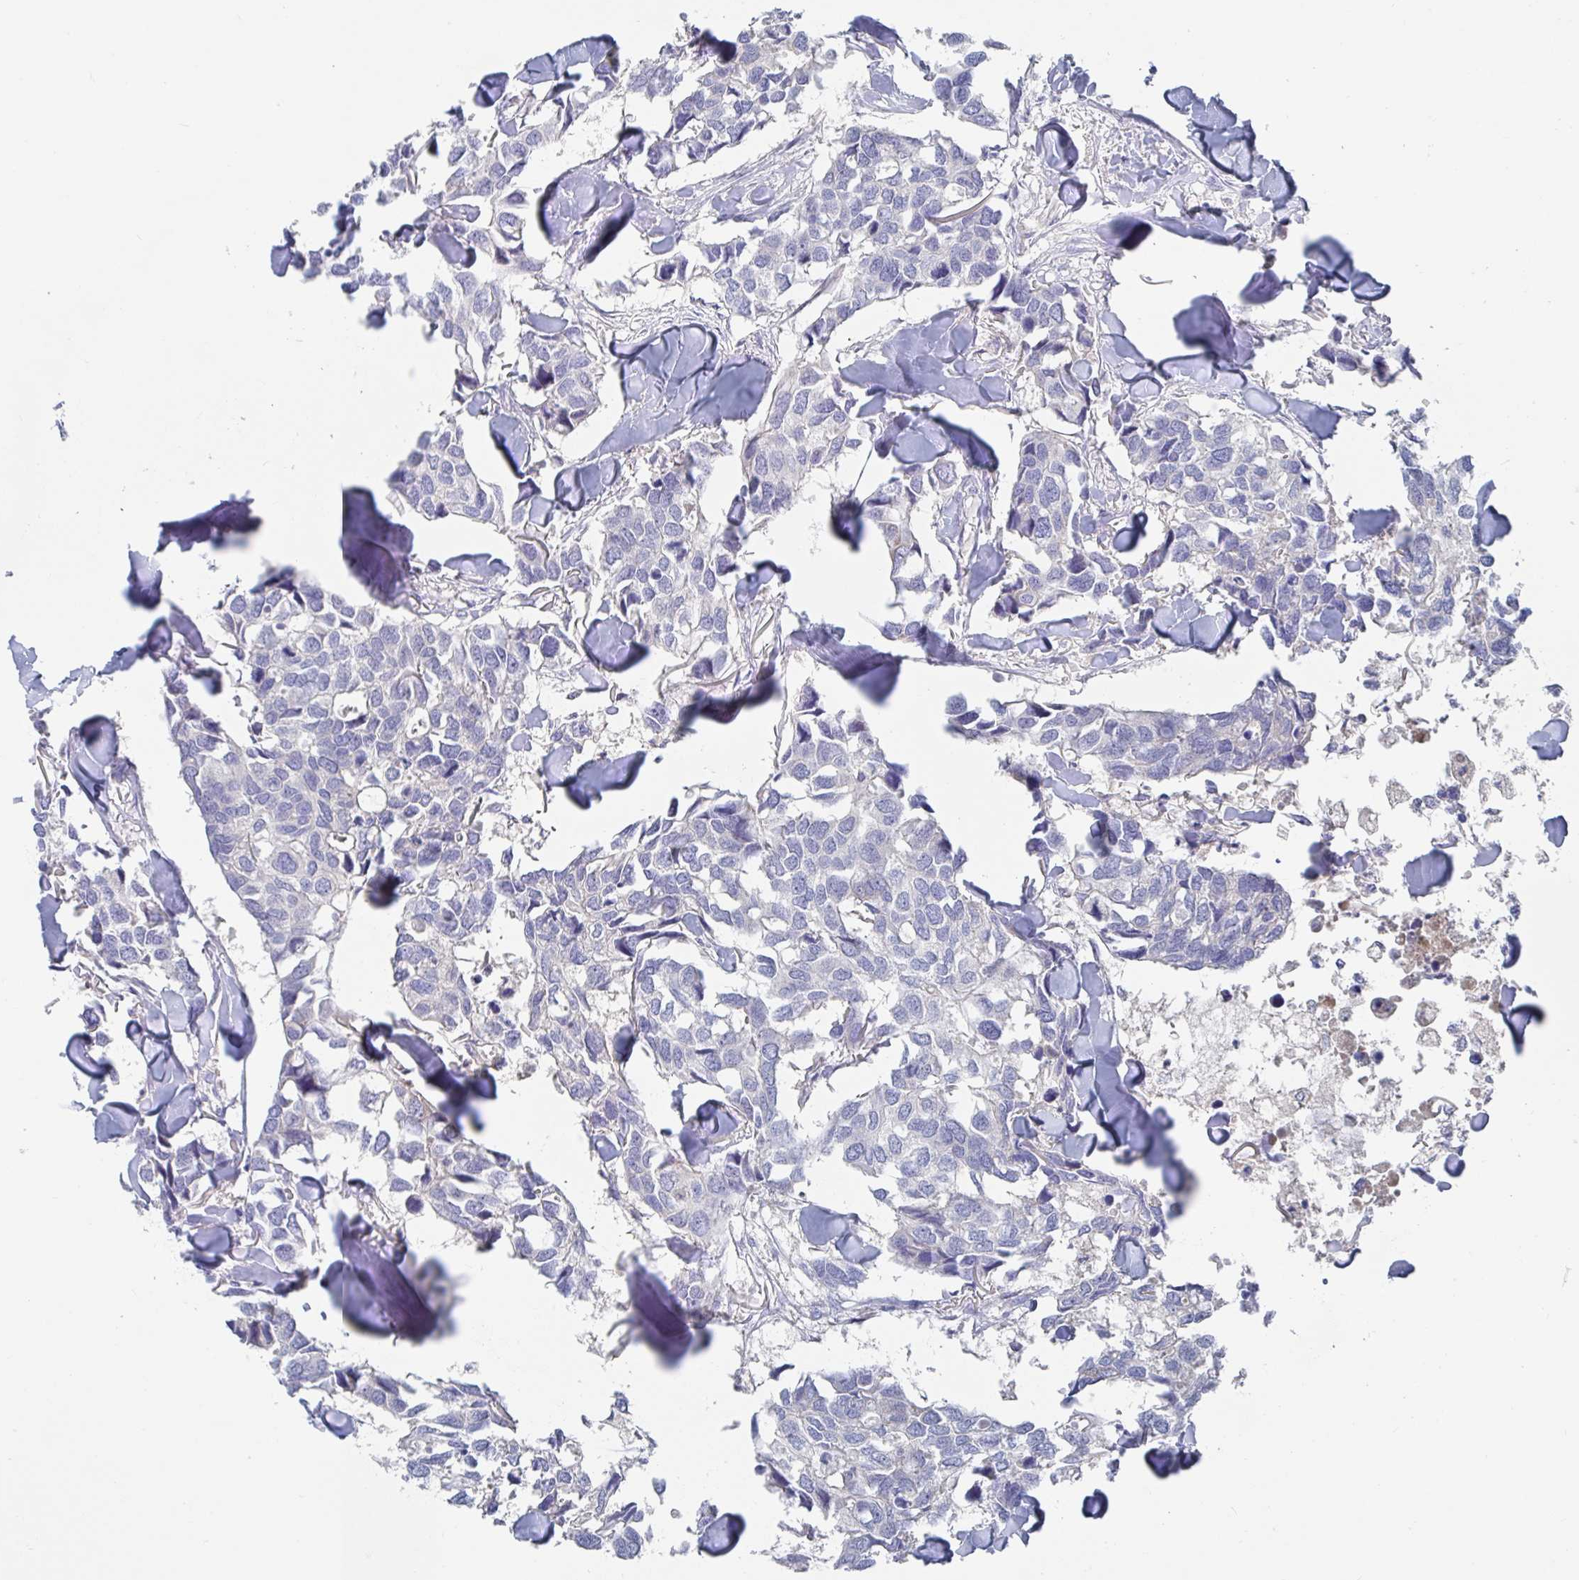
{"staining": {"intensity": "negative", "quantity": "none", "location": "none"}, "tissue": "breast cancer", "cell_type": "Tumor cells", "image_type": "cancer", "snomed": [{"axis": "morphology", "description": "Duct carcinoma"}, {"axis": "topography", "description": "Breast"}], "caption": "There is no significant expression in tumor cells of breast cancer. (Brightfield microscopy of DAB immunohistochemistry at high magnification).", "gene": "GPR148", "patient": {"sex": "female", "age": 83}}